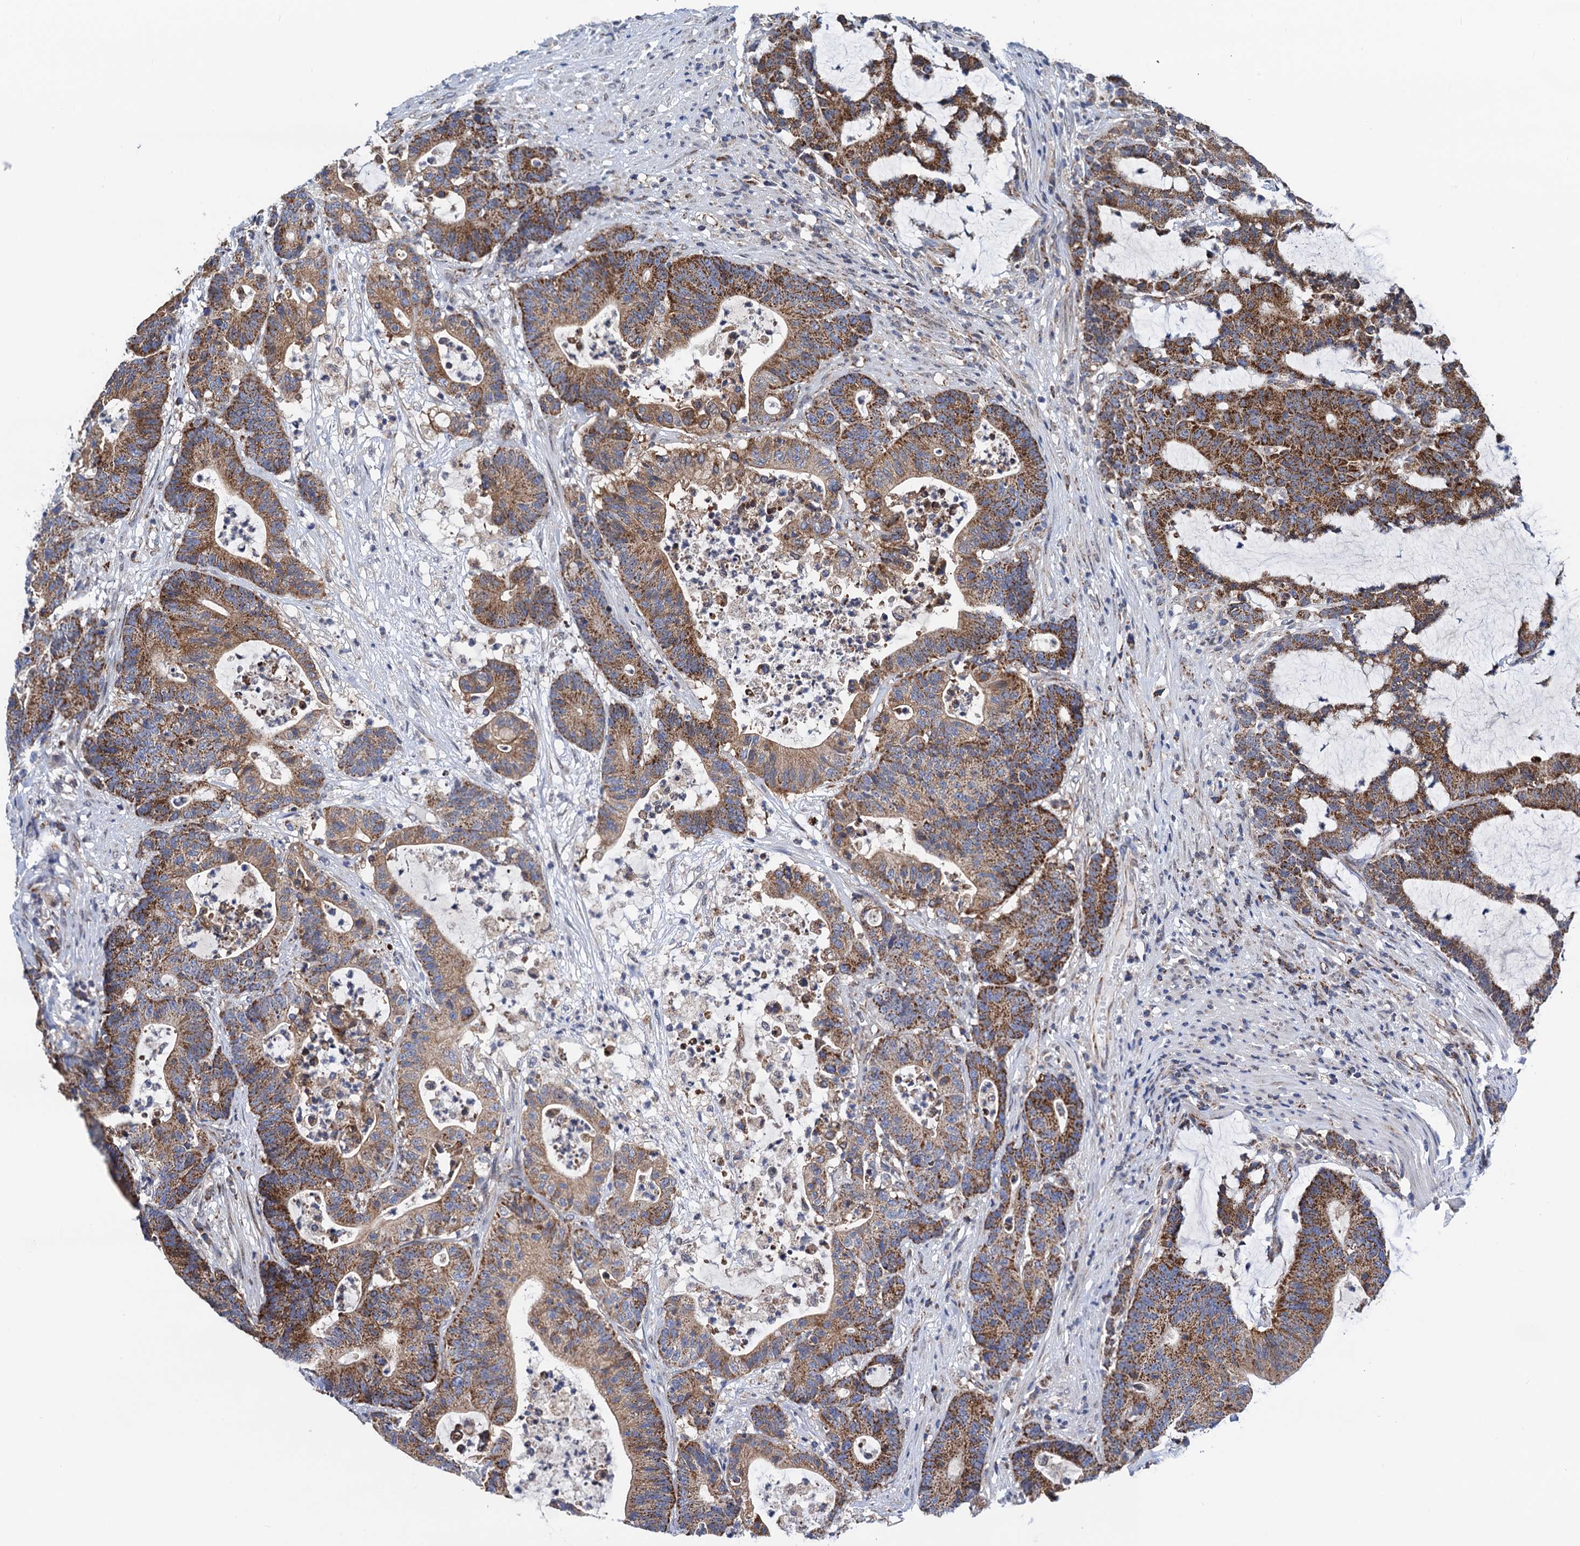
{"staining": {"intensity": "moderate", "quantity": ">75%", "location": "cytoplasmic/membranous"}, "tissue": "colorectal cancer", "cell_type": "Tumor cells", "image_type": "cancer", "snomed": [{"axis": "morphology", "description": "Adenocarcinoma, NOS"}, {"axis": "topography", "description": "Colon"}], "caption": "The image exhibits a brown stain indicating the presence of a protein in the cytoplasmic/membranous of tumor cells in colorectal cancer.", "gene": "PTCD3", "patient": {"sex": "female", "age": 84}}